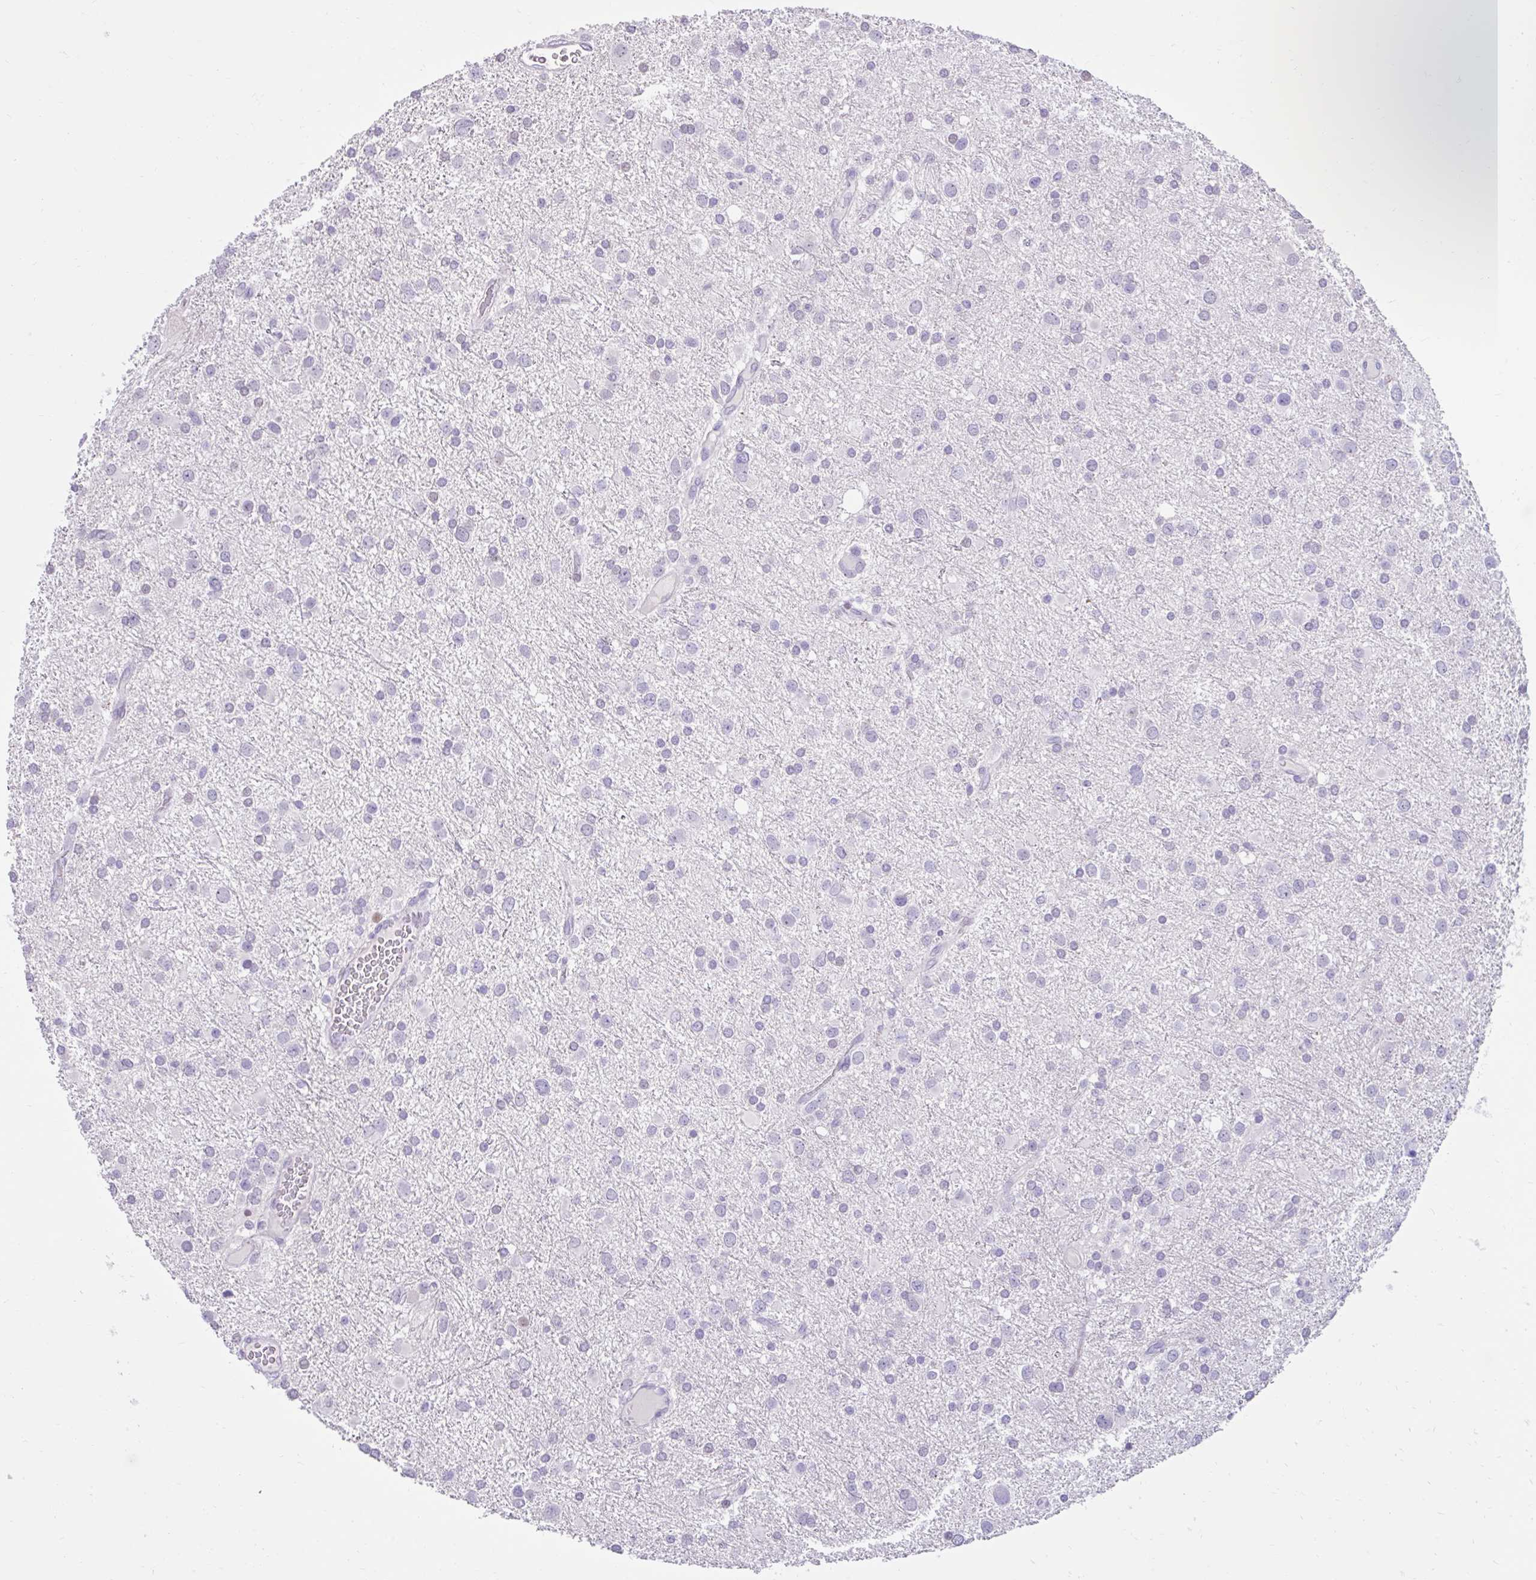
{"staining": {"intensity": "negative", "quantity": "none", "location": "none"}, "tissue": "glioma", "cell_type": "Tumor cells", "image_type": "cancer", "snomed": [{"axis": "morphology", "description": "Glioma, malignant, Low grade"}, {"axis": "topography", "description": "Brain"}], "caption": "DAB immunohistochemical staining of human malignant glioma (low-grade) shows no significant staining in tumor cells. (DAB immunohistochemistry (IHC) visualized using brightfield microscopy, high magnification).", "gene": "NHLH2", "patient": {"sex": "female", "age": 32}}